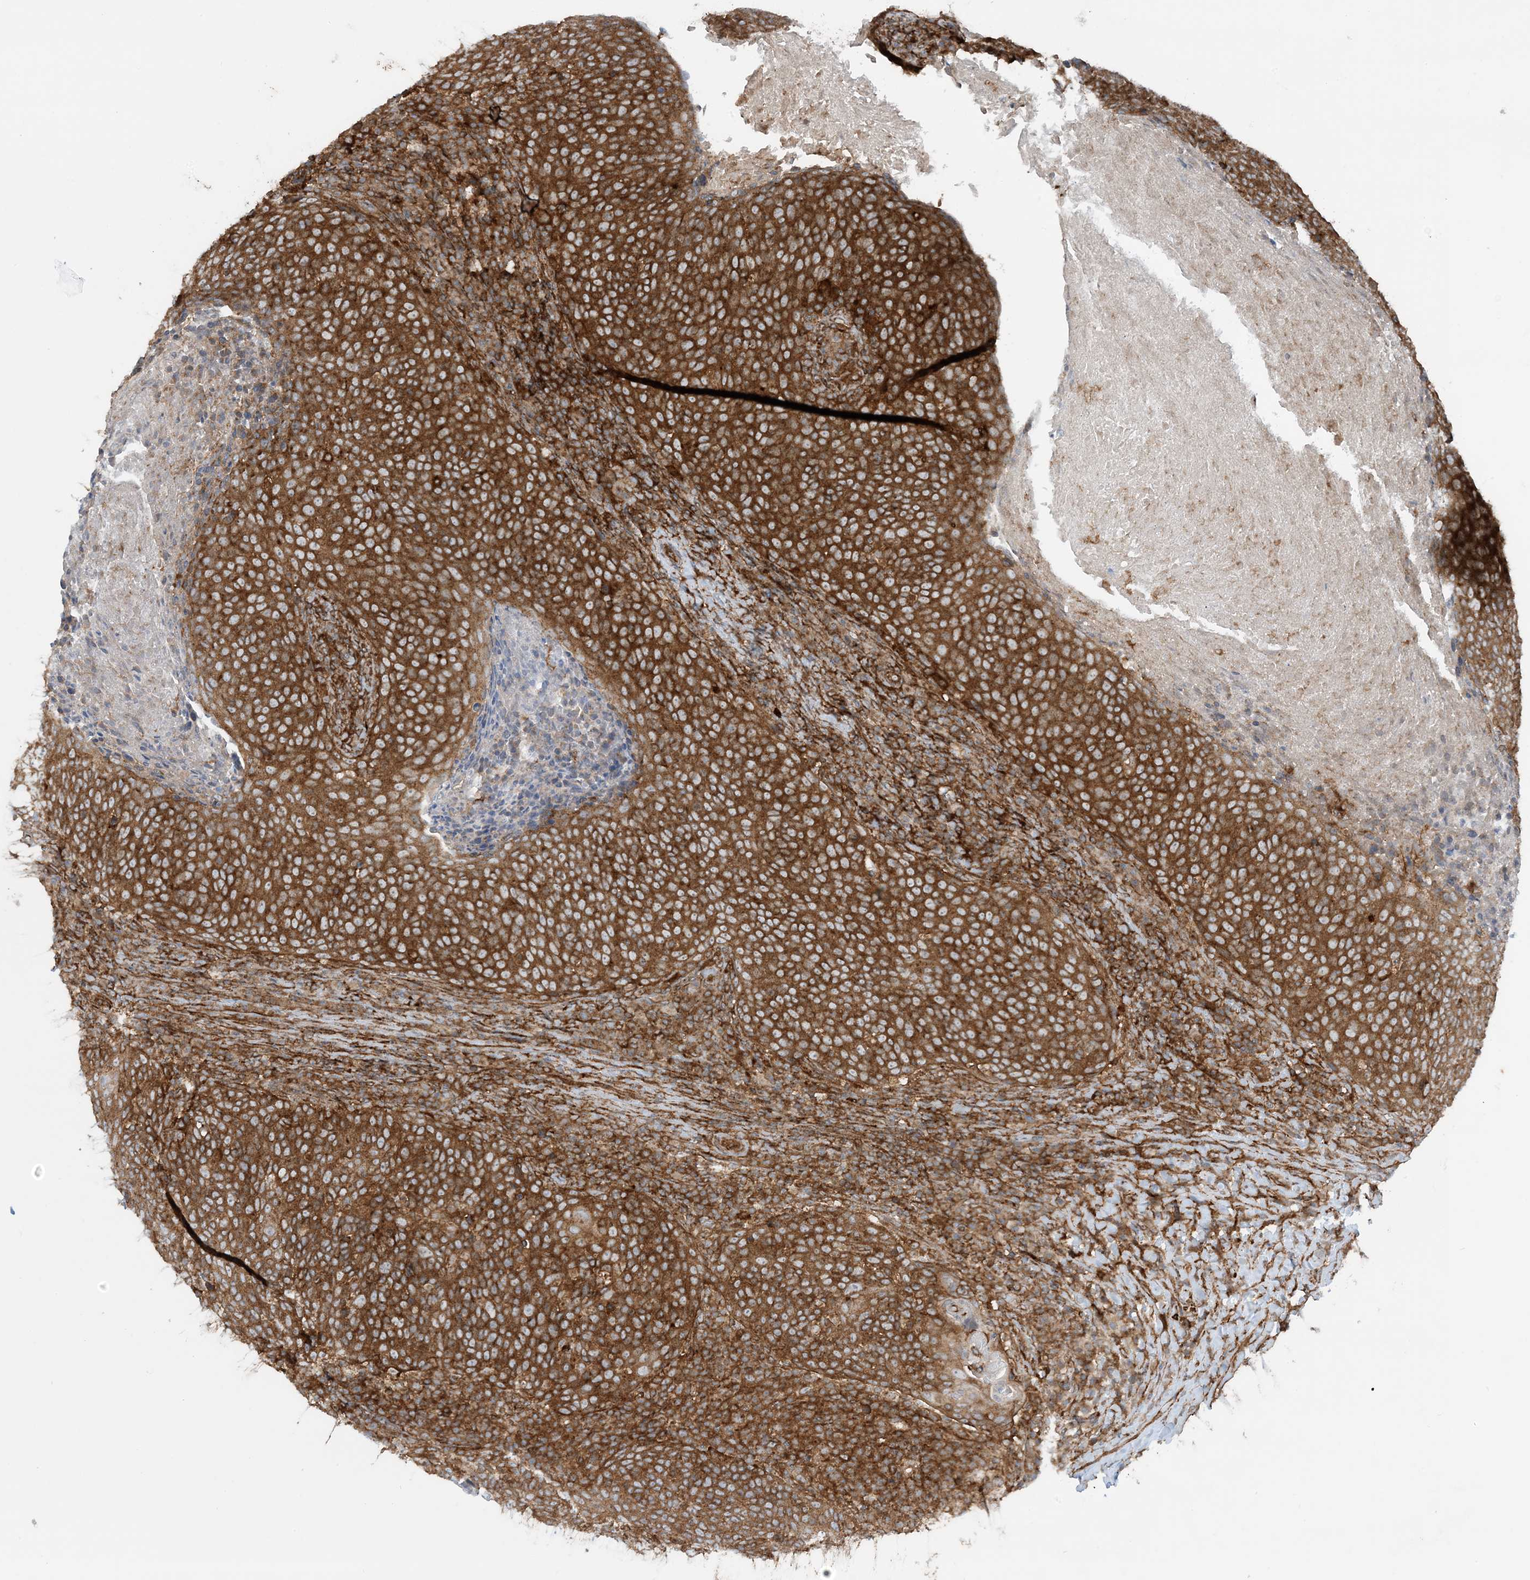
{"staining": {"intensity": "strong", "quantity": ">75%", "location": "cytoplasmic/membranous"}, "tissue": "head and neck cancer", "cell_type": "Tumor cells", "image_type": "cancer", "snomed": [{"axis": "morphology", "description": "Squamous cell carcinoma, NOS"}, {"axis": "morphology", "description": "Squamous cell carcinoma, metastatic, NOS"}, {"axis": "topography", "description": "Lymph node"}, {"axis": "topography", "description": "Head-Neck"}], "caption": "A brown stain highlights strong cytoplasmic/membranous staining of a protein in squamous cell carcinoma (head and neck) tumor cells.", "gene": "STAM2", "patient": {"sex": "male", "age": 62}}